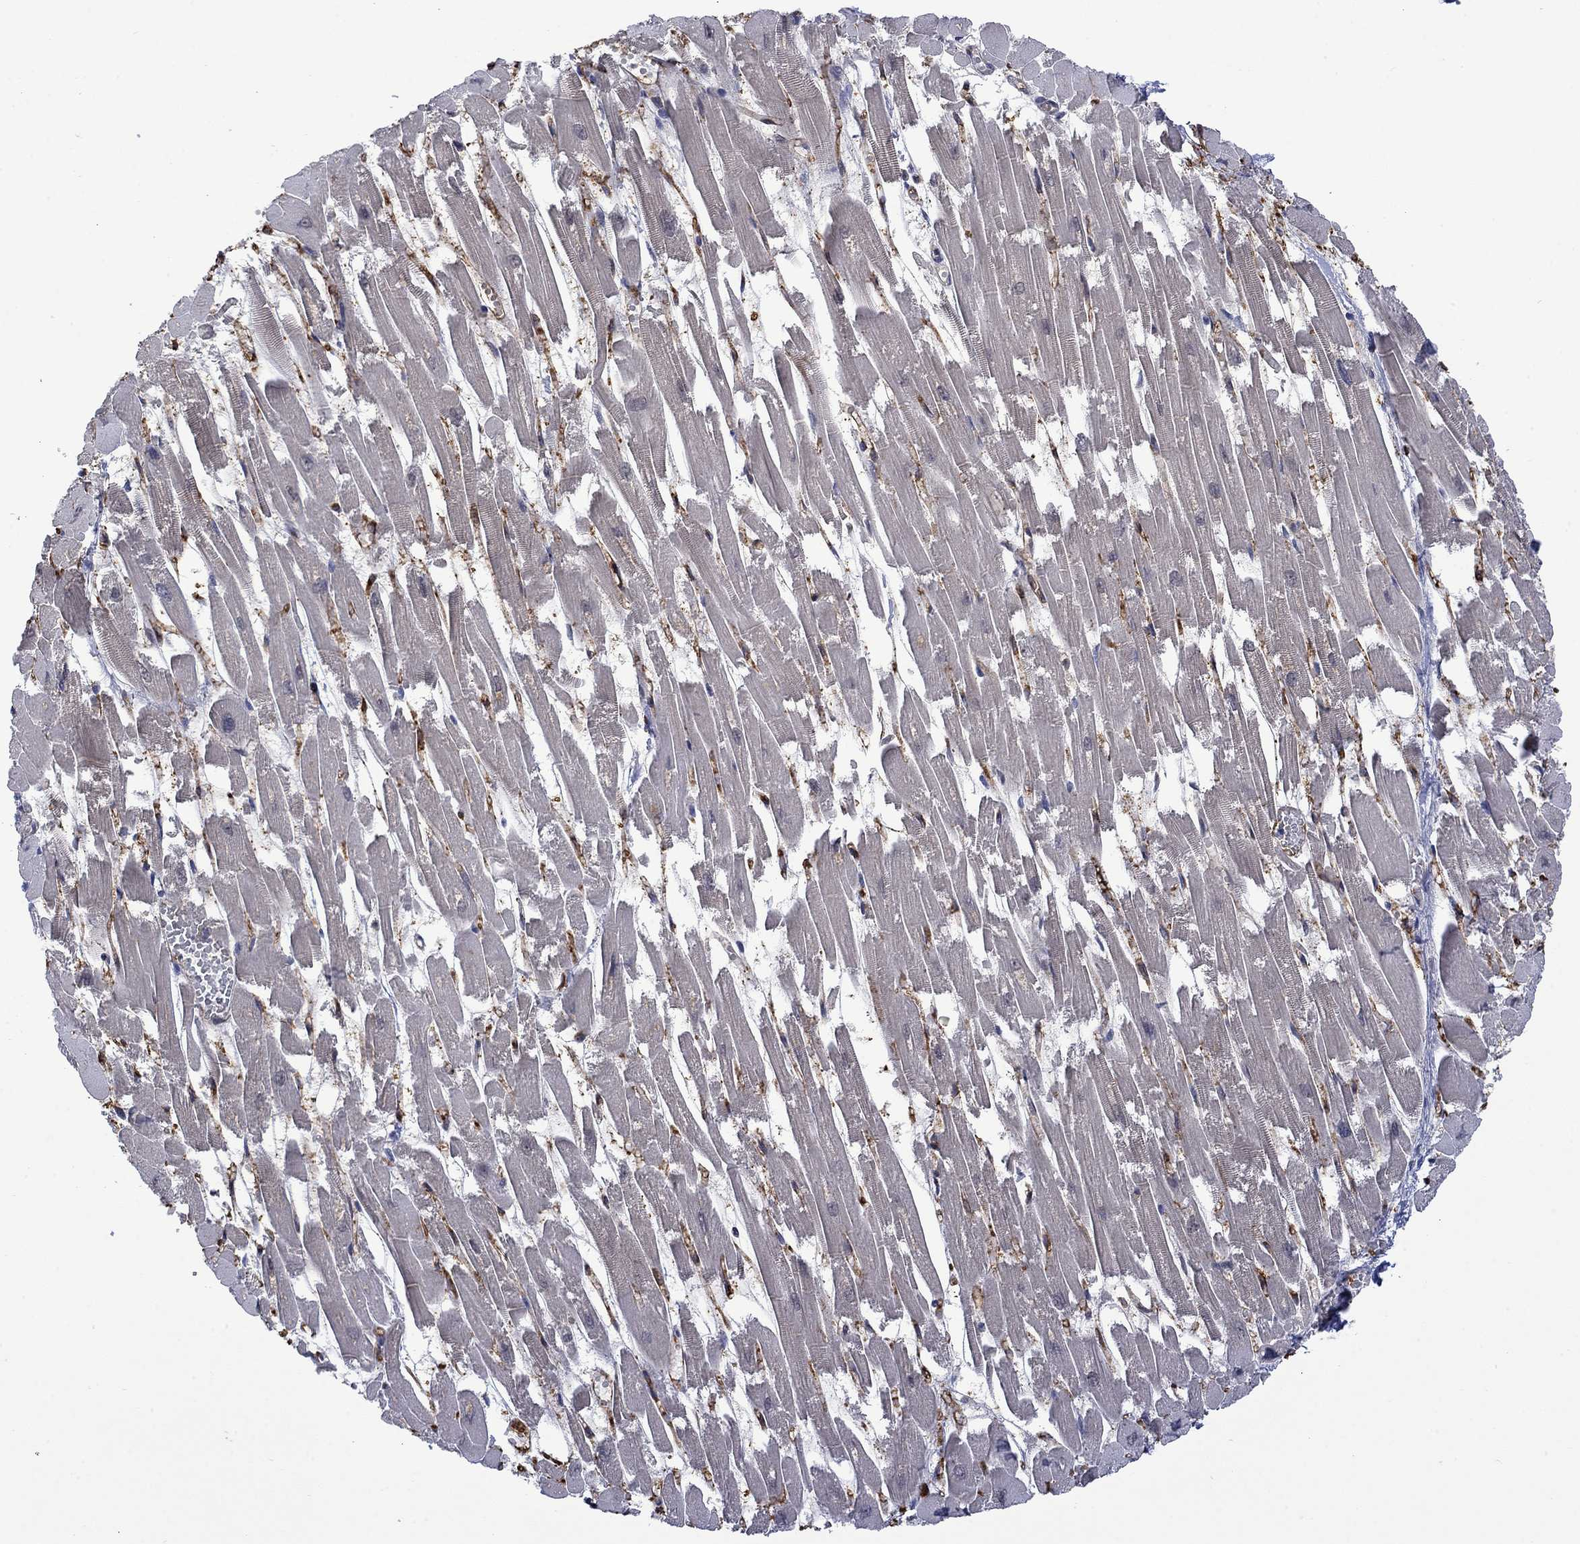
{"staining": {"intensity": "negative", "quantity": "none", "location": "none"}, "tissue": "heart muscle", "cell_type": "Cardiomyocytes", "image_type": "normal", "snomed": [{"axis": "morphology", "description": "Normal tissue, NOS"}, {"axis": "topography", "description": "Heart"}], "caption": "Immunohistochemistry (IHC) photomicrograph of unremarkable human heart muscle stained for a protein (brown), which reveals no expression in cardiomyocytes.", "gene": "AGL", "patient": {"sex": "female", "age": 52}}